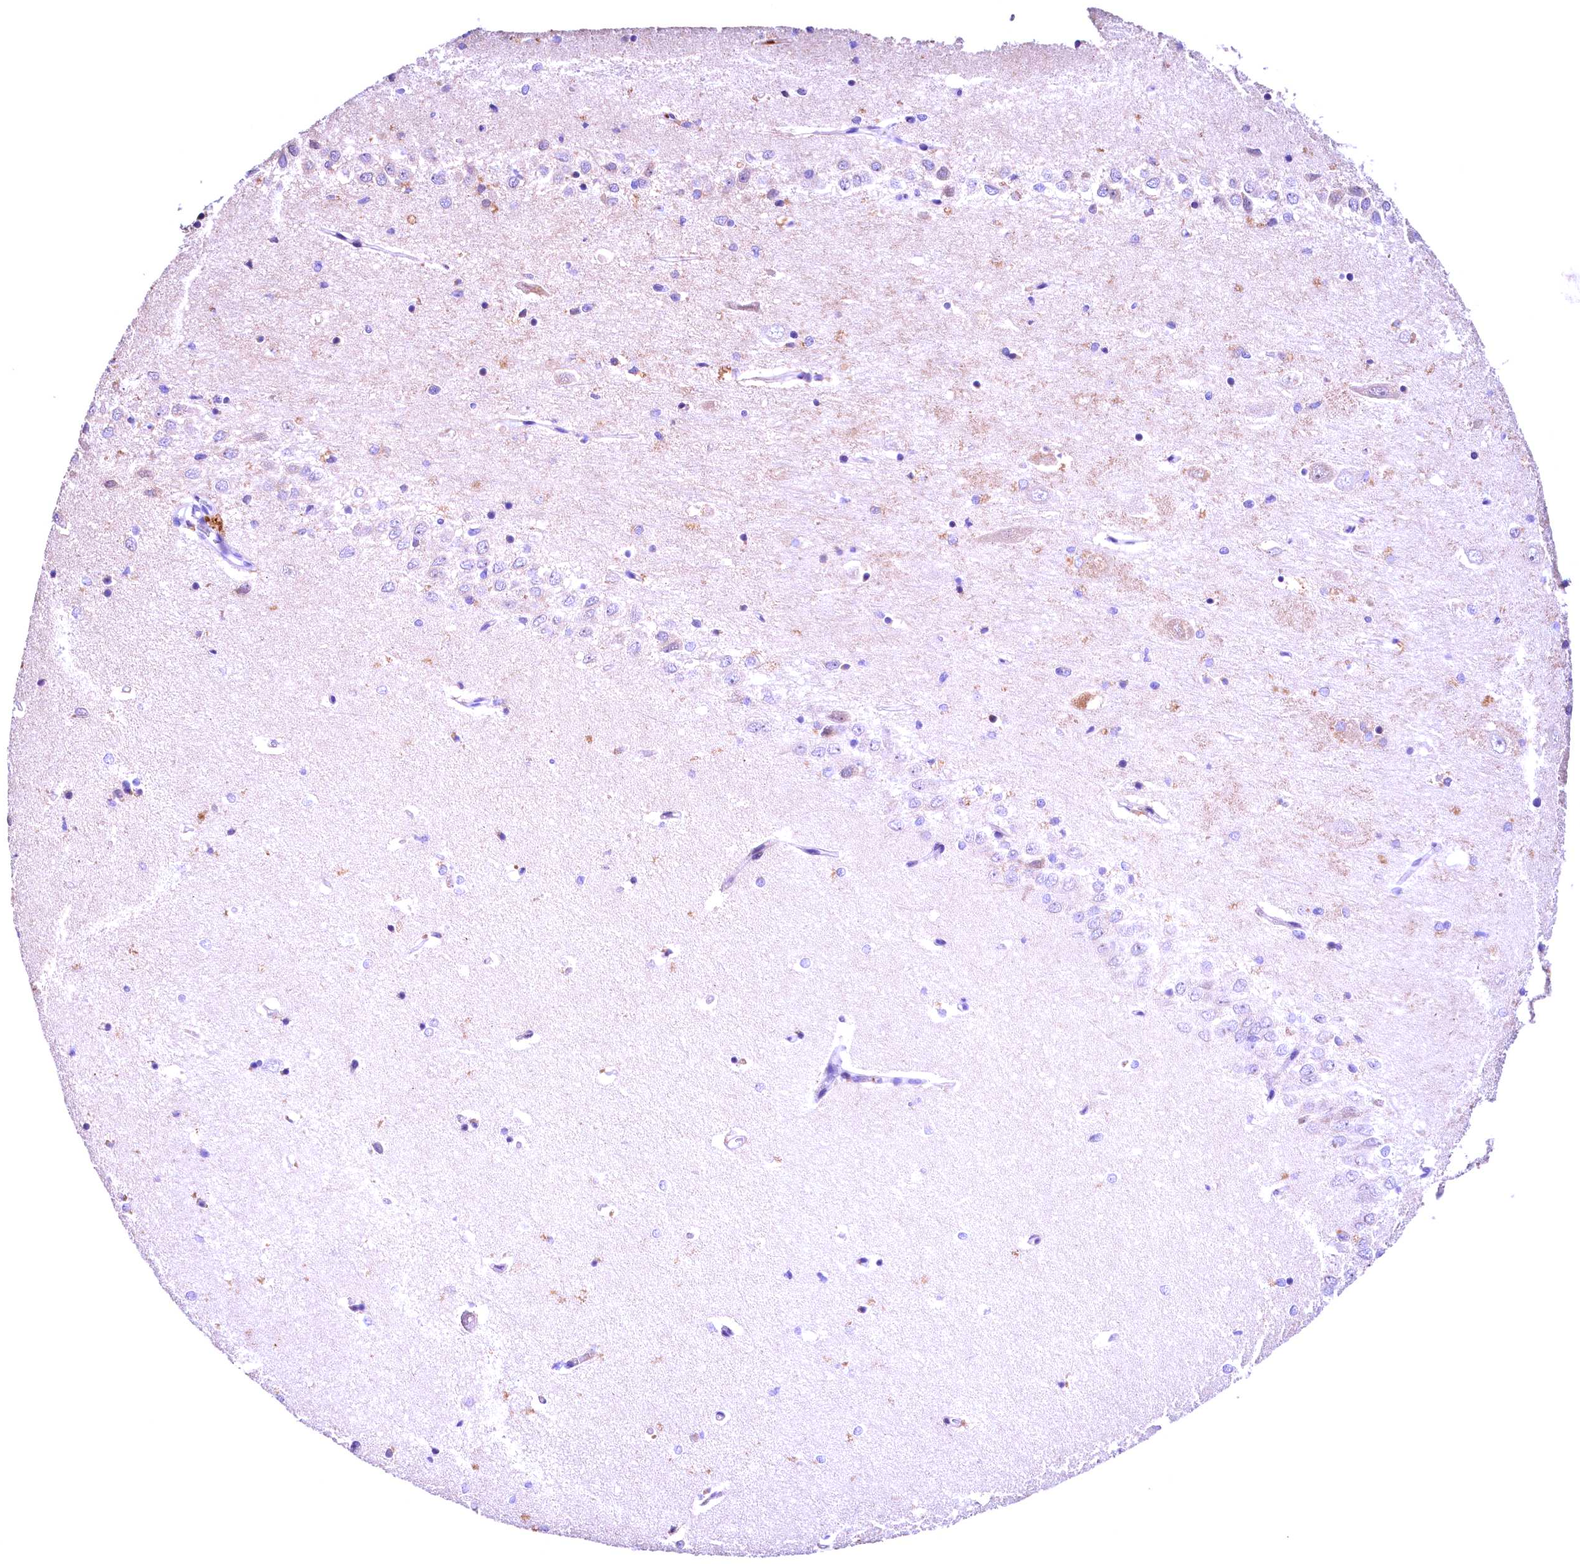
{"staining": {"intensity": "negative", "quantity": "none", "location": "none"}, "tissue": "hippocampus", "cell_type": "Glial cells", "image_type": "normal", "snomed": [{"axis": "morphology", "description": "Normal tissue, NOS"}, {"axis": "topography", "description": "Hippocampus"}], "caption": "Immunohistochemistry image of unremarkable hippocampus stained for a protein (brown), which reveals no positivity in glial cells. Brightfield microscopy of immunohistochemistry stained with DAB (3,3'-diaminobenzidine) (brown) and hematoxylin (blue), captured at high magnification.", "gene": "PHAF1", "patient": {"sex": "female", "age": 64}}